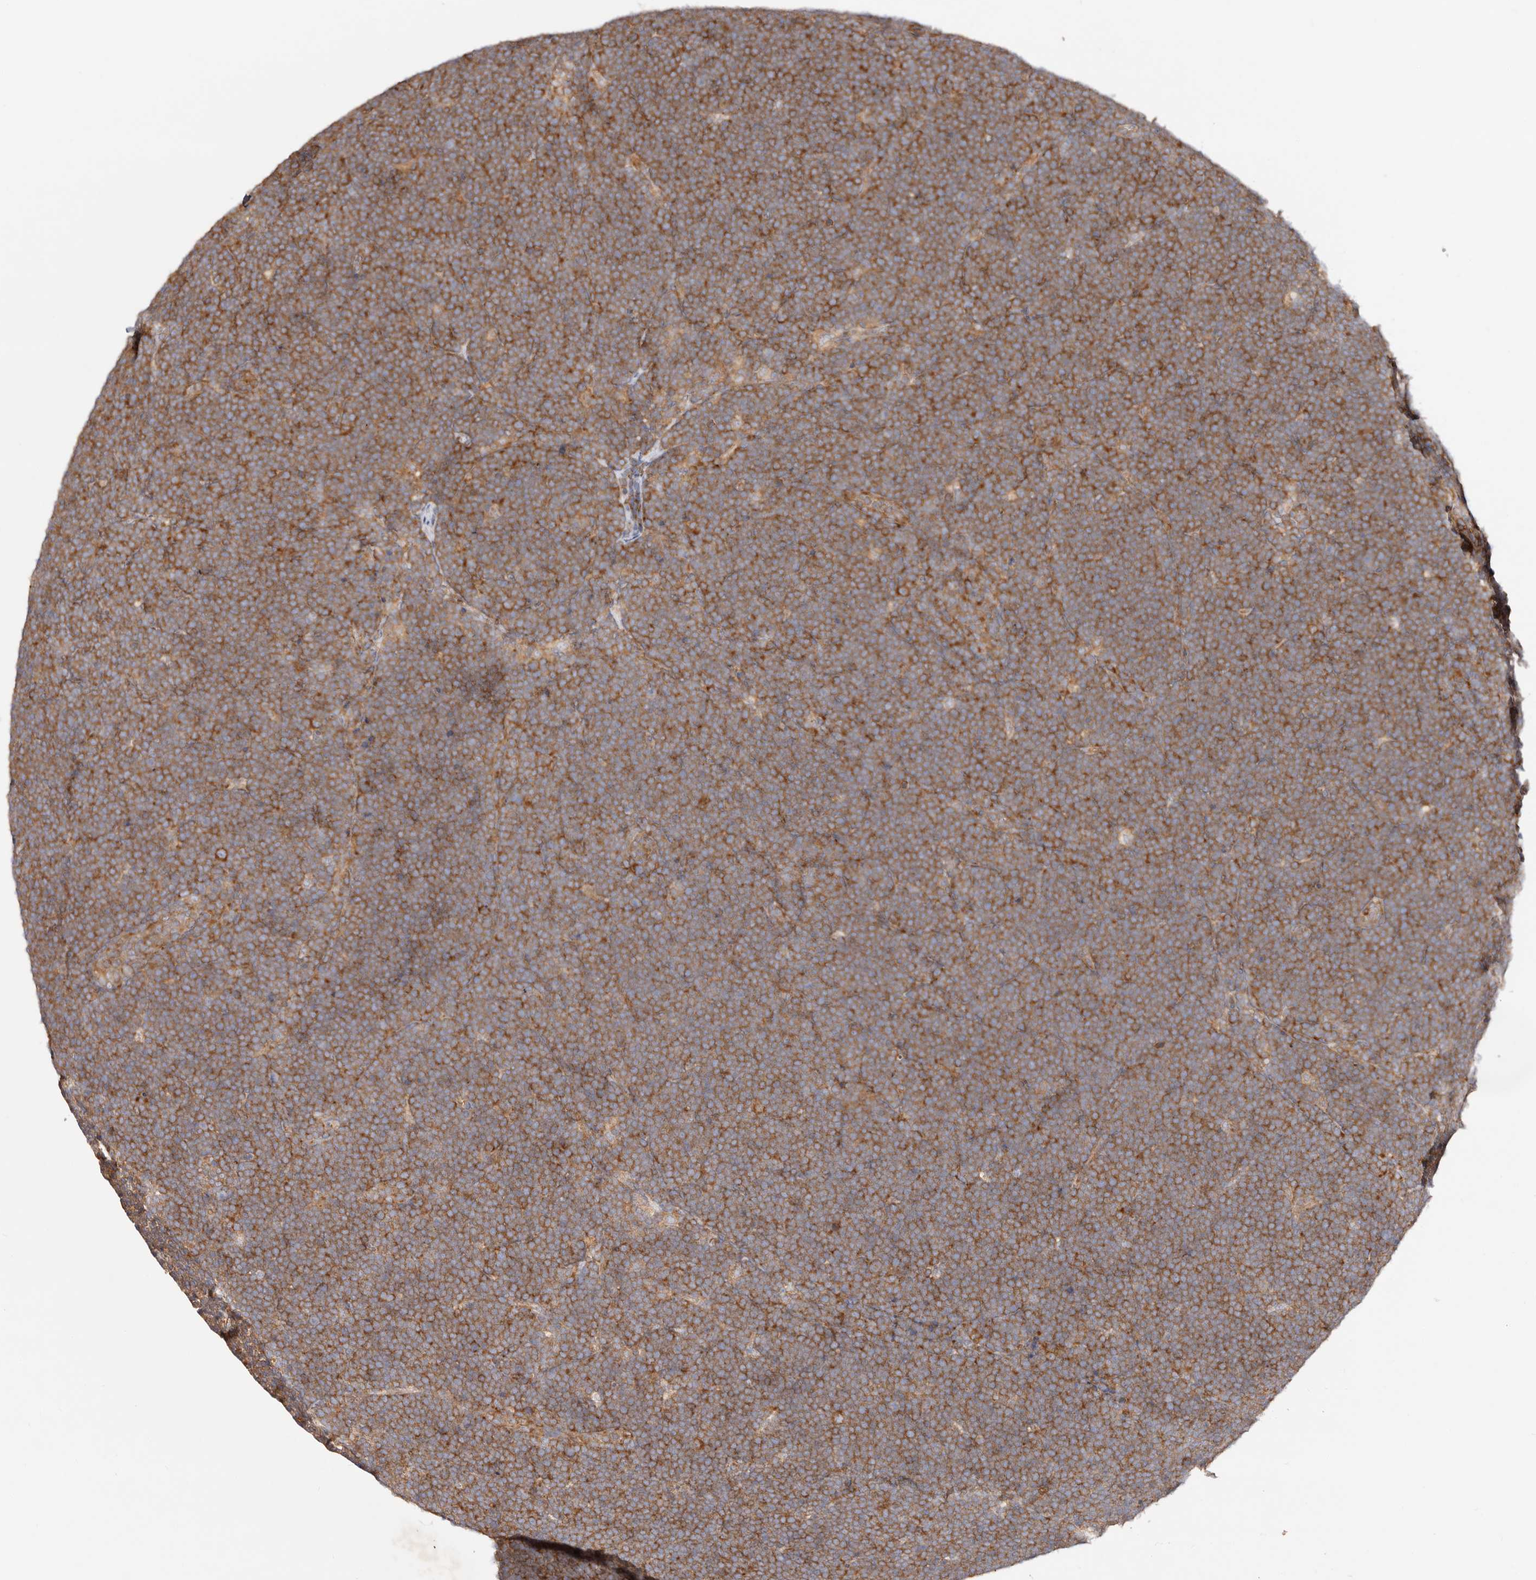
{"staining": {"intensity": "moderate", "quantity": ">75%", "location": "cytoplasmic/membranous"}, "tissue": "lymphoma", "cell_type": "Tumor cells", "image_type": "cancer", "snomed": [{"axis": "morphology", "description": "Malignant lymphoma, non-Hodgkin's type, High grade"}, {"axis": "topography", "description": "Lymph node"}], "caption": "DAB (3,3'-diaminobenzidine) immunohistochemical staining of human malignant lymphoma, non-Hodgkin's type (high-grade) exhibits moderate cytoplasmic/membranous protein expression in approximately >75% of tumor cells. Immunohistochemistry (ihc) stains the protein in brown and the nuclei are stained blue.", "gene": "GNA13", "patient": {"sex": "male", "age": 13}}